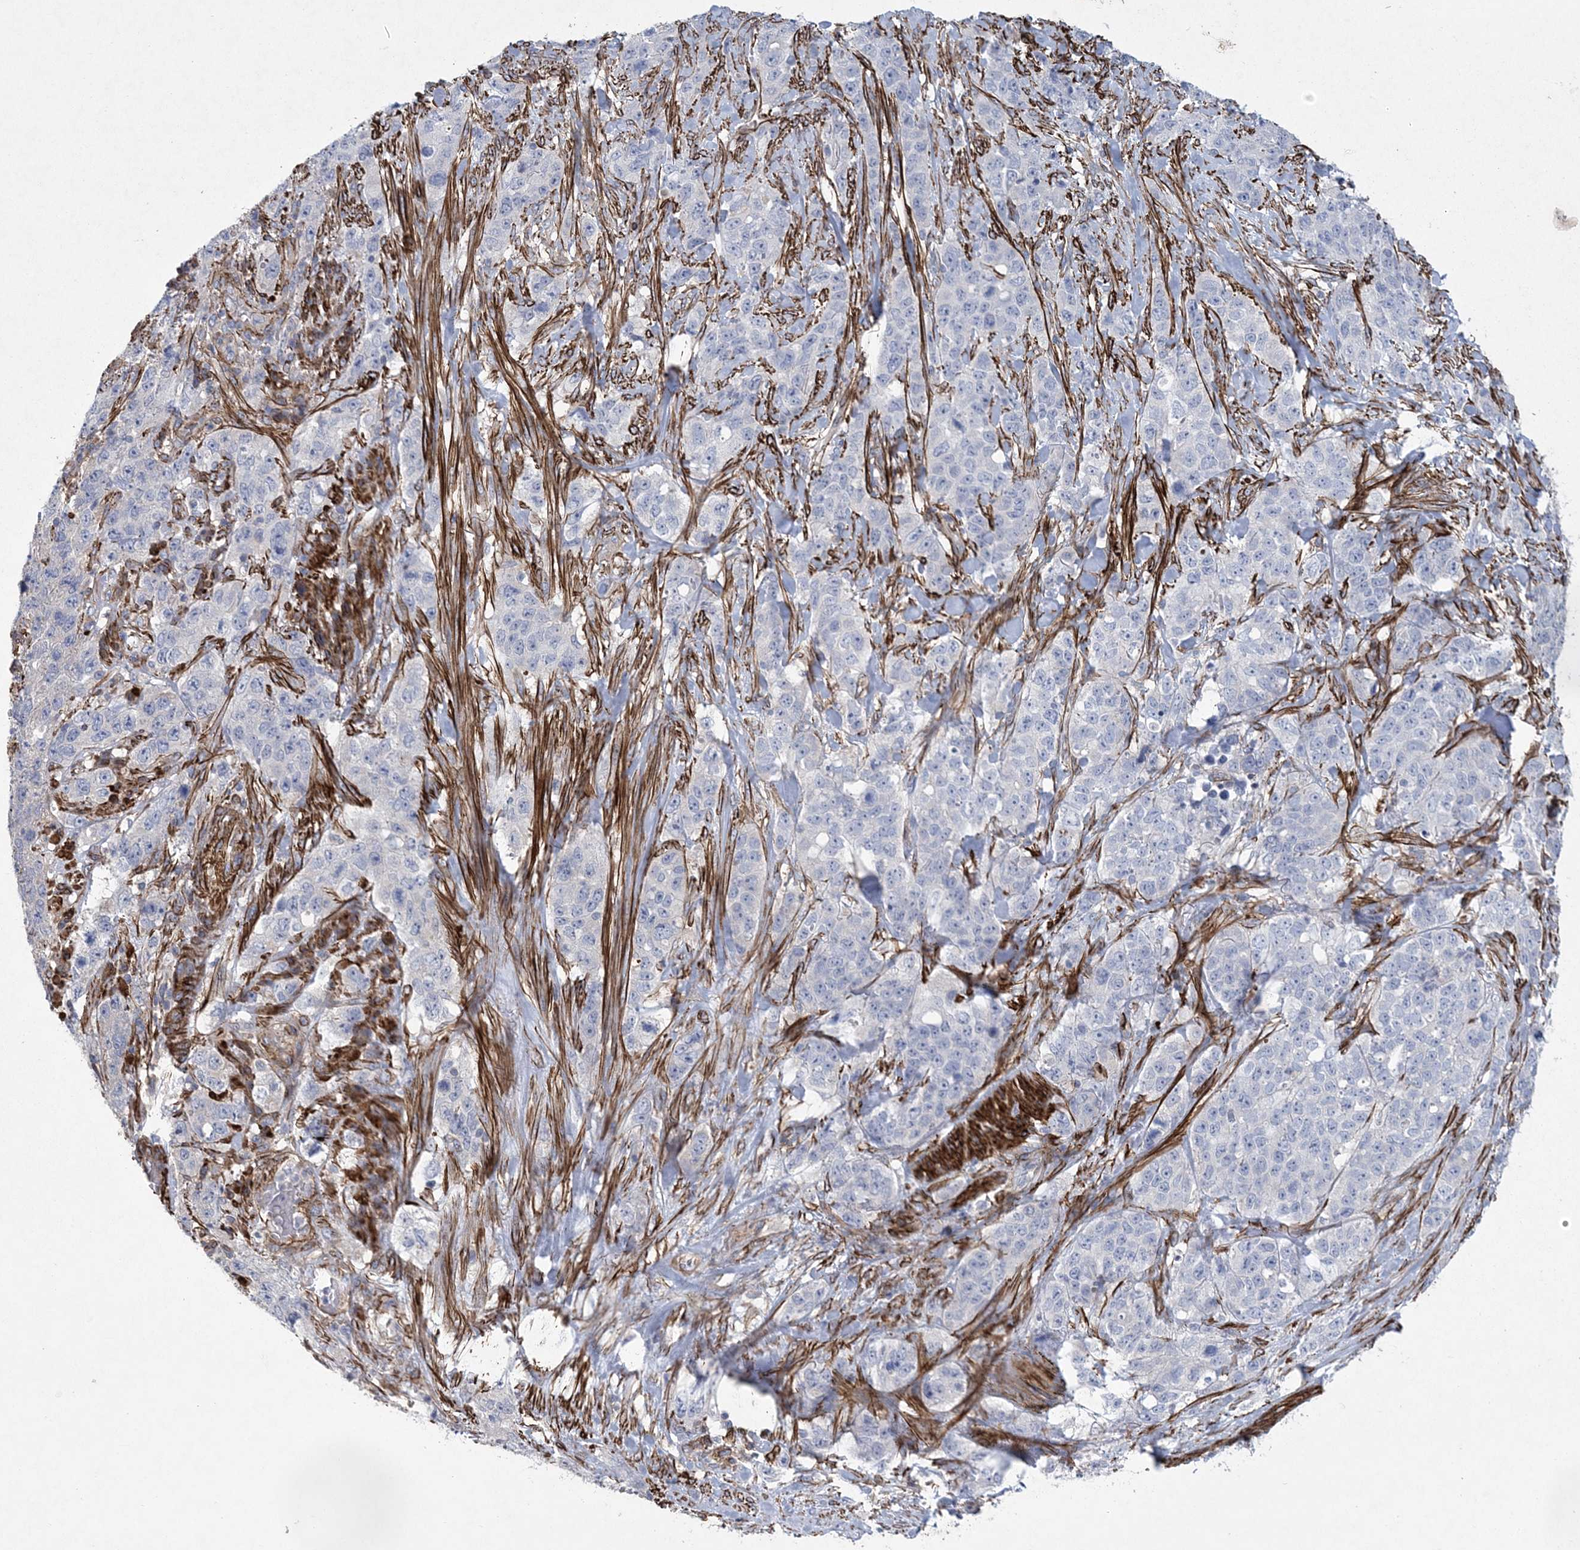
{"staining": {"intensity": "negative", "quantity": "none", "location": "none"}, "tissue": "stomach cancer", "cell_type": "Tumor cells", "image_type": "cancer", "snomed": [{"axis": "morphology", "description": "Adenocarcinoma, NOS"}, {"axis": "topography", "description": "Stomach"}], "caption": "There is no significant staining in tumor cells of adenocarcinoma (stomach).", "gene": "ARSJ", "patient": {"sex": "male", "age": 48}}